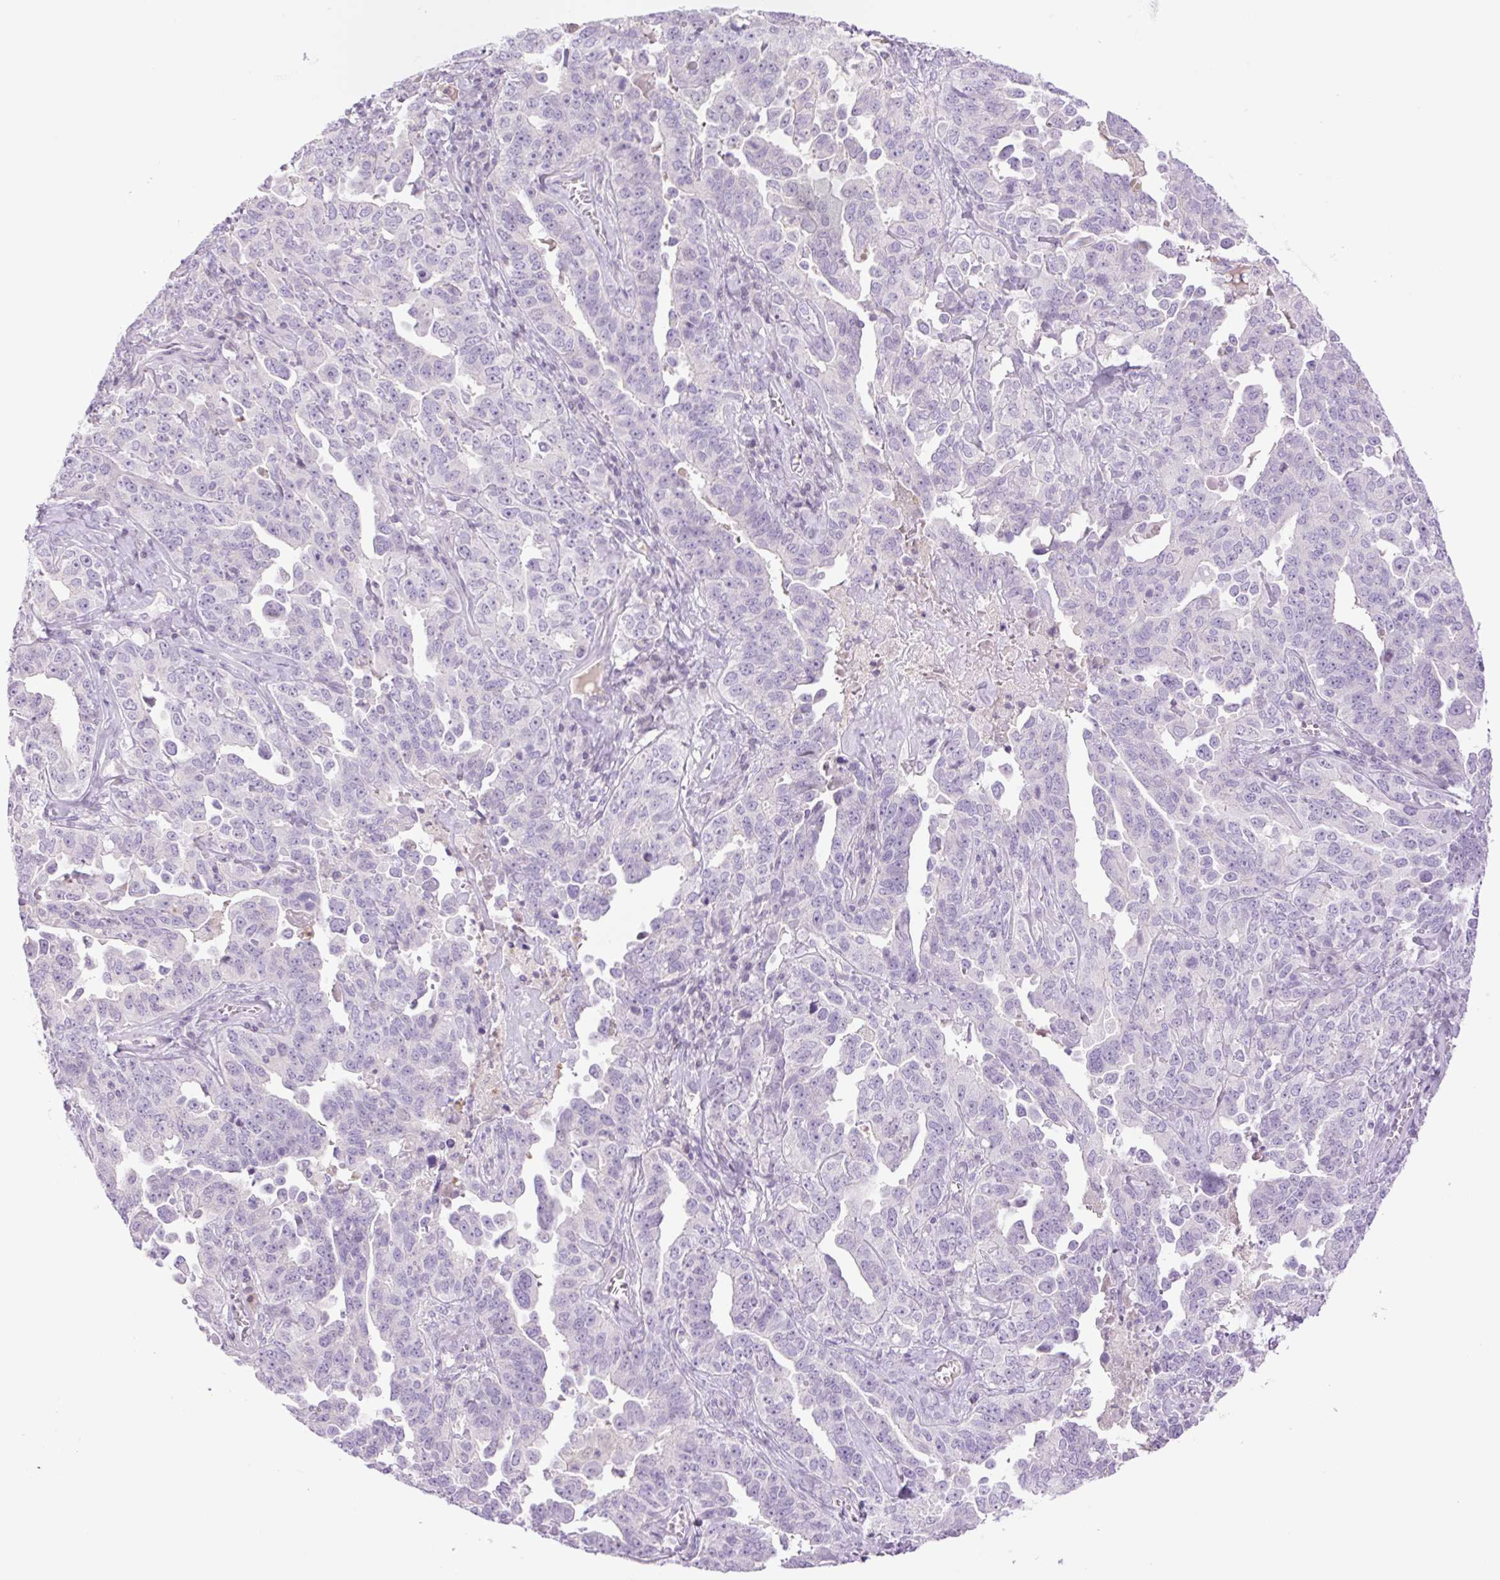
{"staining": {"intensity": "negative", "quantity": "none", "location": "none"}, "tissue": "ovarian cancer", "cell_type": "Tumor cells", "image_type": "cancer", "snomed": [{"axis": "morphology", "description": "Carcinoma, endometroid"}, {"axis": "topography", "description": "Ovary"}], "caption": "An image of ovarian endometroid carcinoma stained for a protein exhibits no brown staining in tumor cells. The staining is performed using DAB (3,3'-diaminobenzidine) brown chromogen with nuclei counter-stained in using hematoxylin.", "gene": "TBX15", "patient": {"sex": "female", "age": 62}}